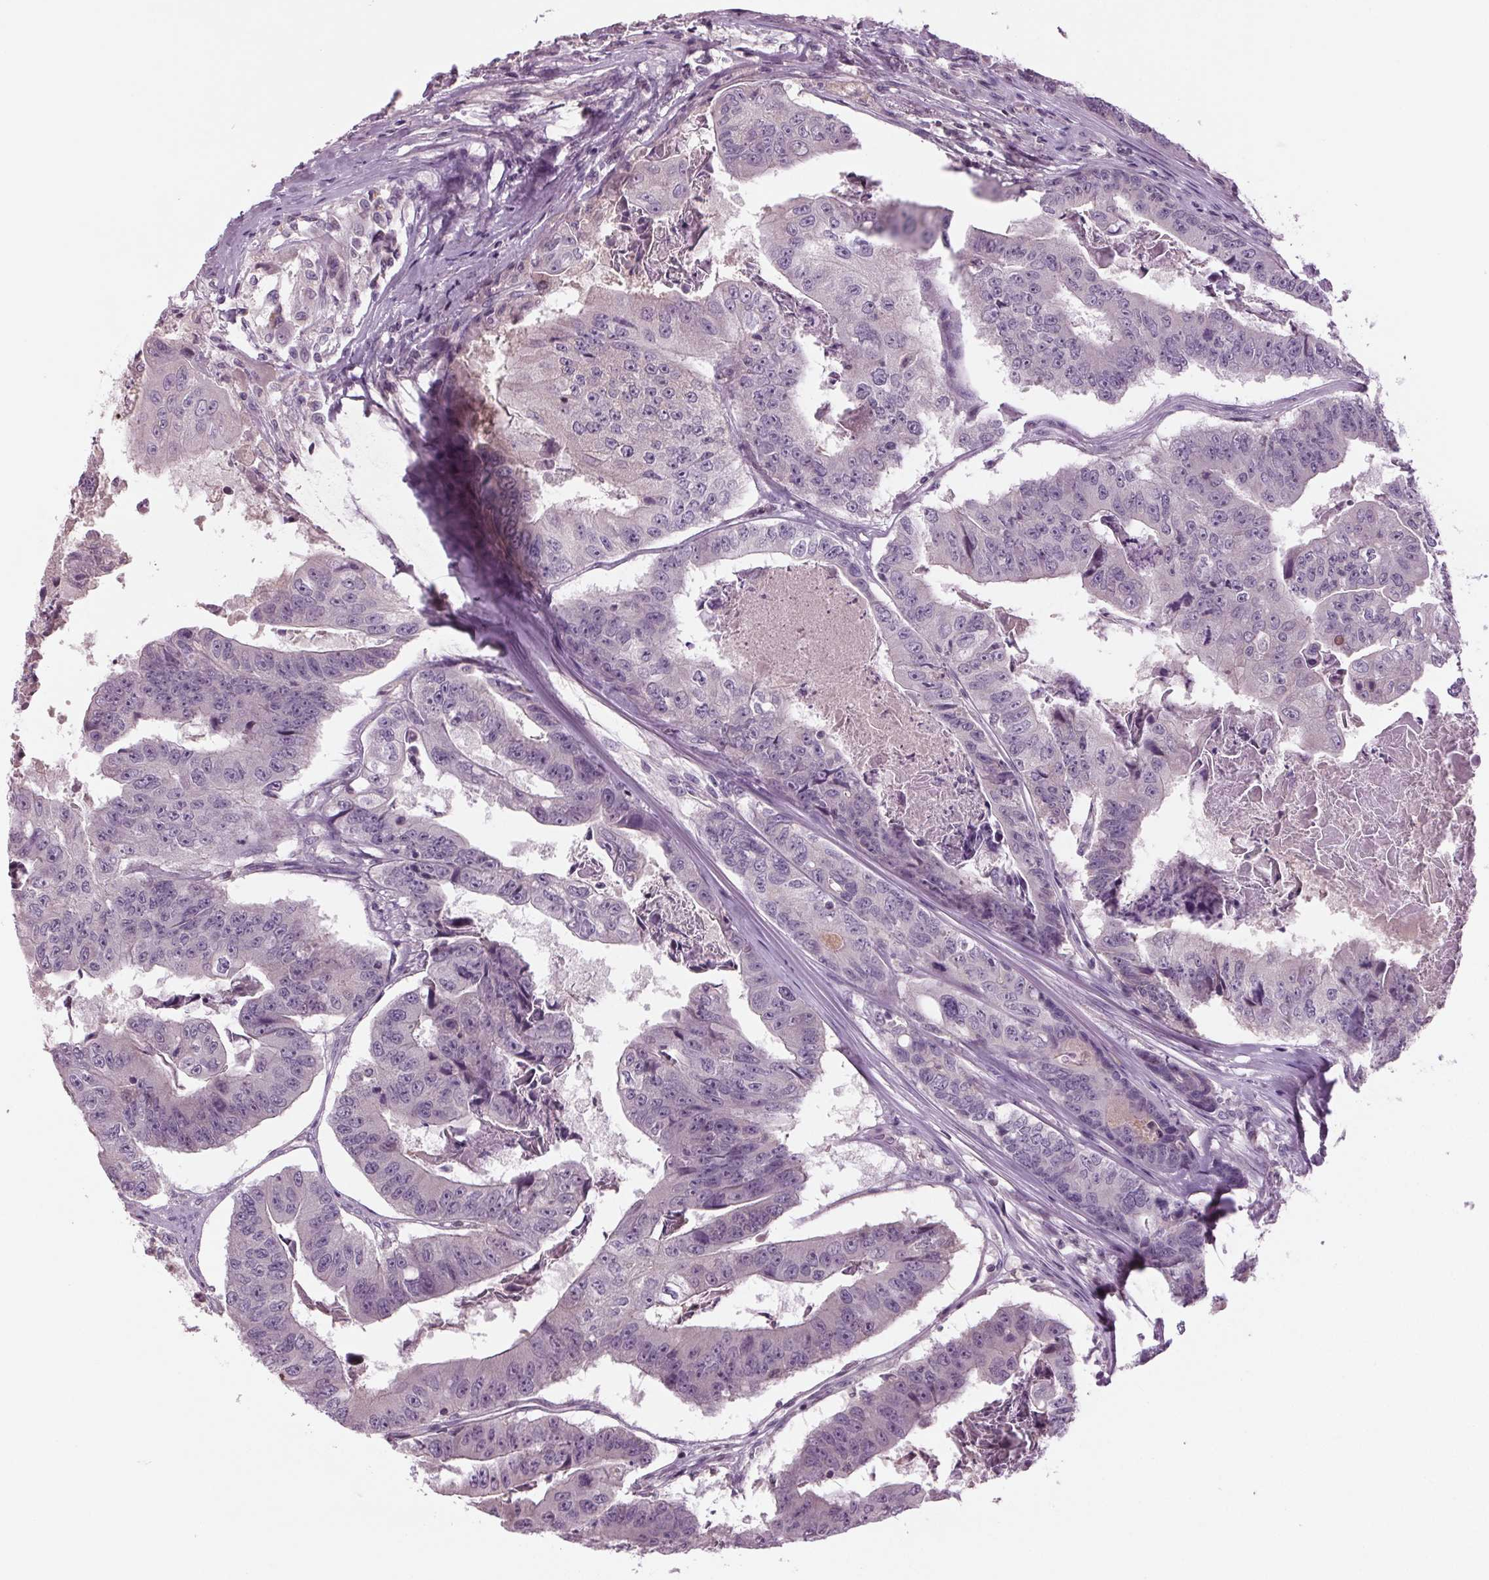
{"staining": {"intensity": "negative", "quantity": "none", "location": "none"}, "tissue": "colorectal cancer", "cell_type": "Tumor cells", "image_type": "cancer", "snomed": [{"axis": "morphology", "description": "Adenocarcinoma, NOS"}, {"axis": "topography", "description": "Colon"}], "caption": "DAB (3,3'-diaminobenzidine) immunohistochemical staining of human colorectal adenocarcinoma reveals no significant positivity in tumor cells. (DAB immunohistochemistry visualized using brightfield microscopy, high magnification).", "gene": "BHLHE22", "patient": {"sex": "female", "age": 67}}